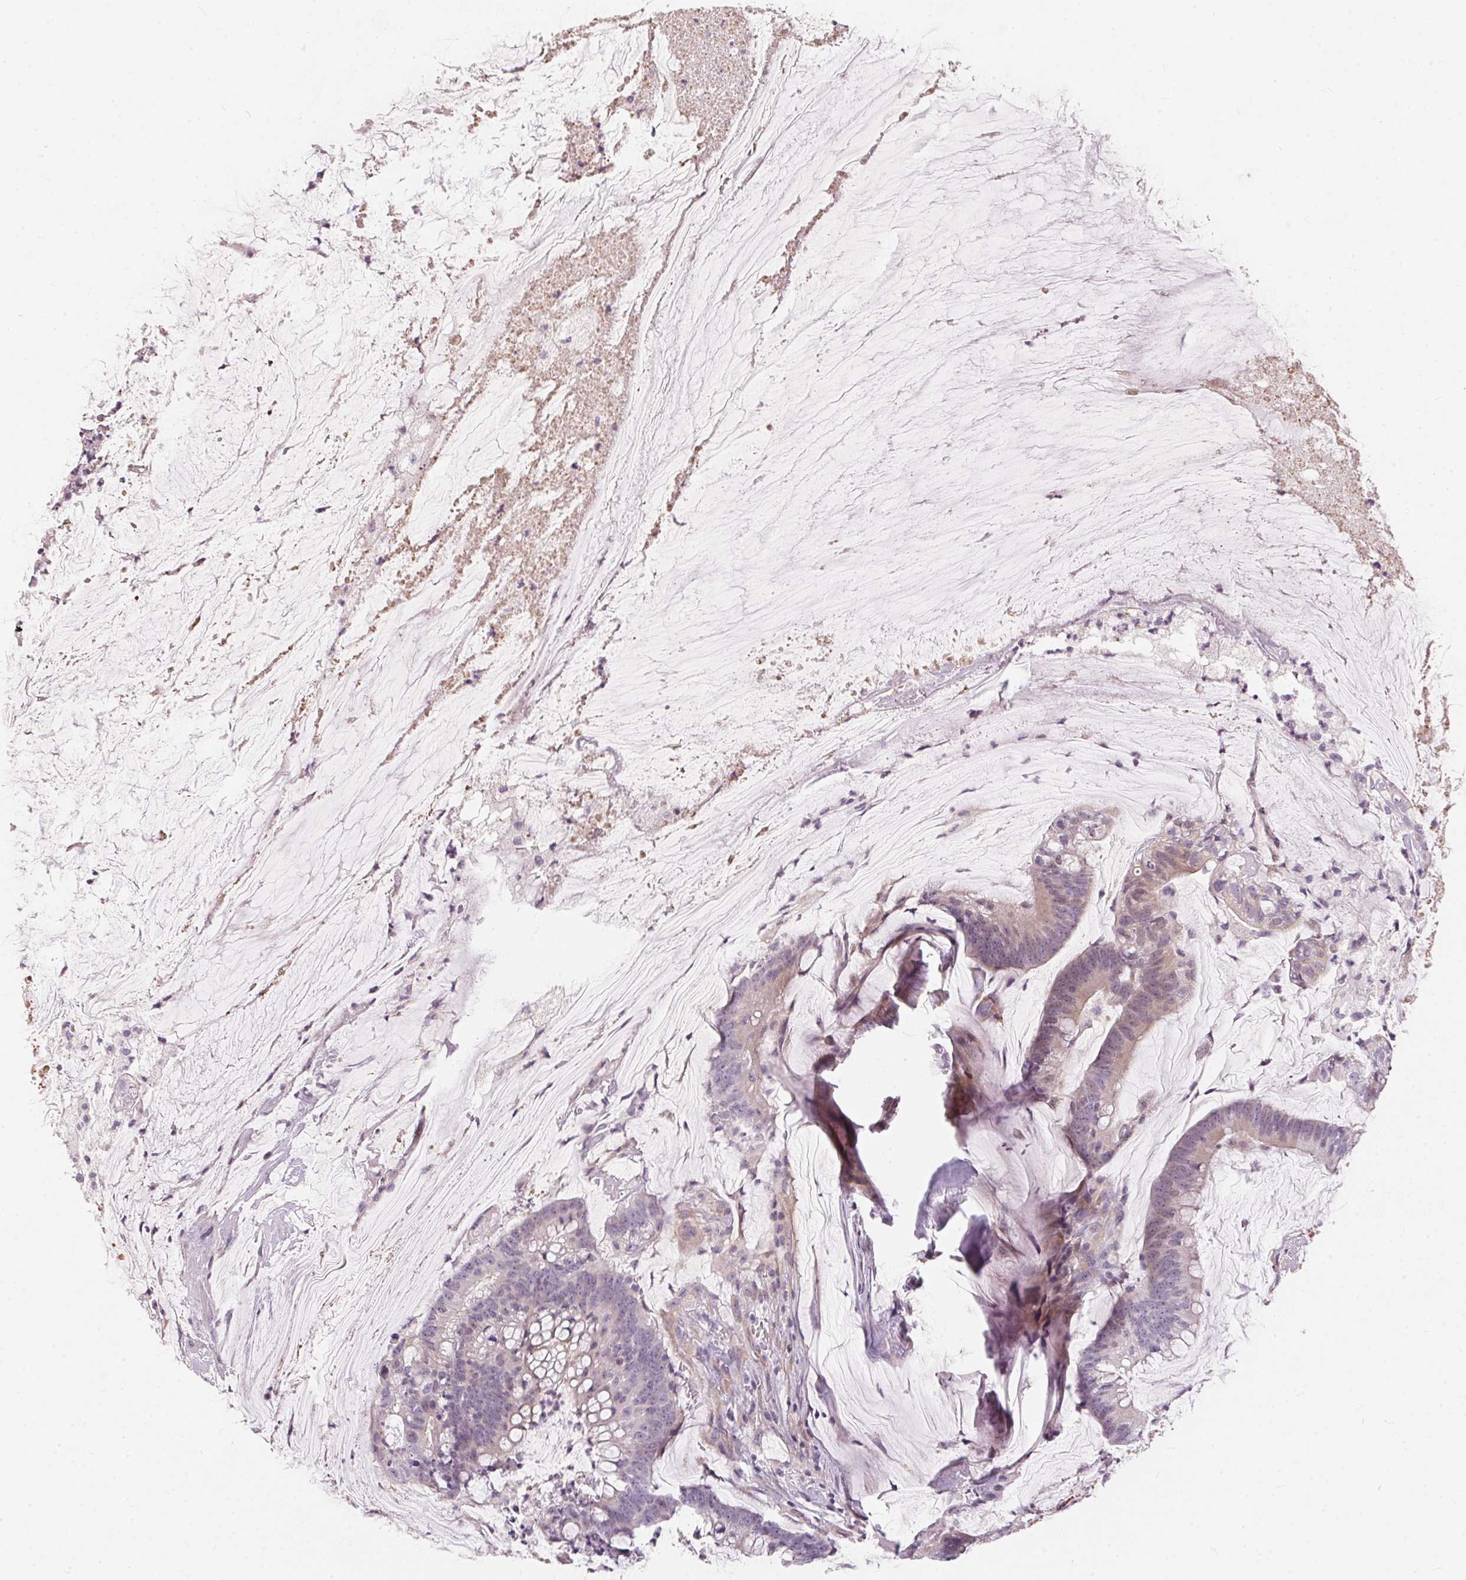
{"staining": {"intensity": "weak", "quantity": "<25%", "location": "cytoplasmic/membranous"}, "tissue": "colorectal cancer", "cell_type": "Tumor cells", "image_type": "cancer", "snomed": [{"axis": "morphology", "description": "Adenocarcinoma, NOS"}, {"axis": "topography", "description": "Colon"}], "caption": "Immunohistochemistry of colorectal cancer demonstrates no staining in tumor cells. Brightfield microscopy of IHC stained with DAB (brown) and hematoxylin (blue), captured at high magnification.", "gene": "GDAP1L1", "patient": {"sex": "male", "age": 62}}